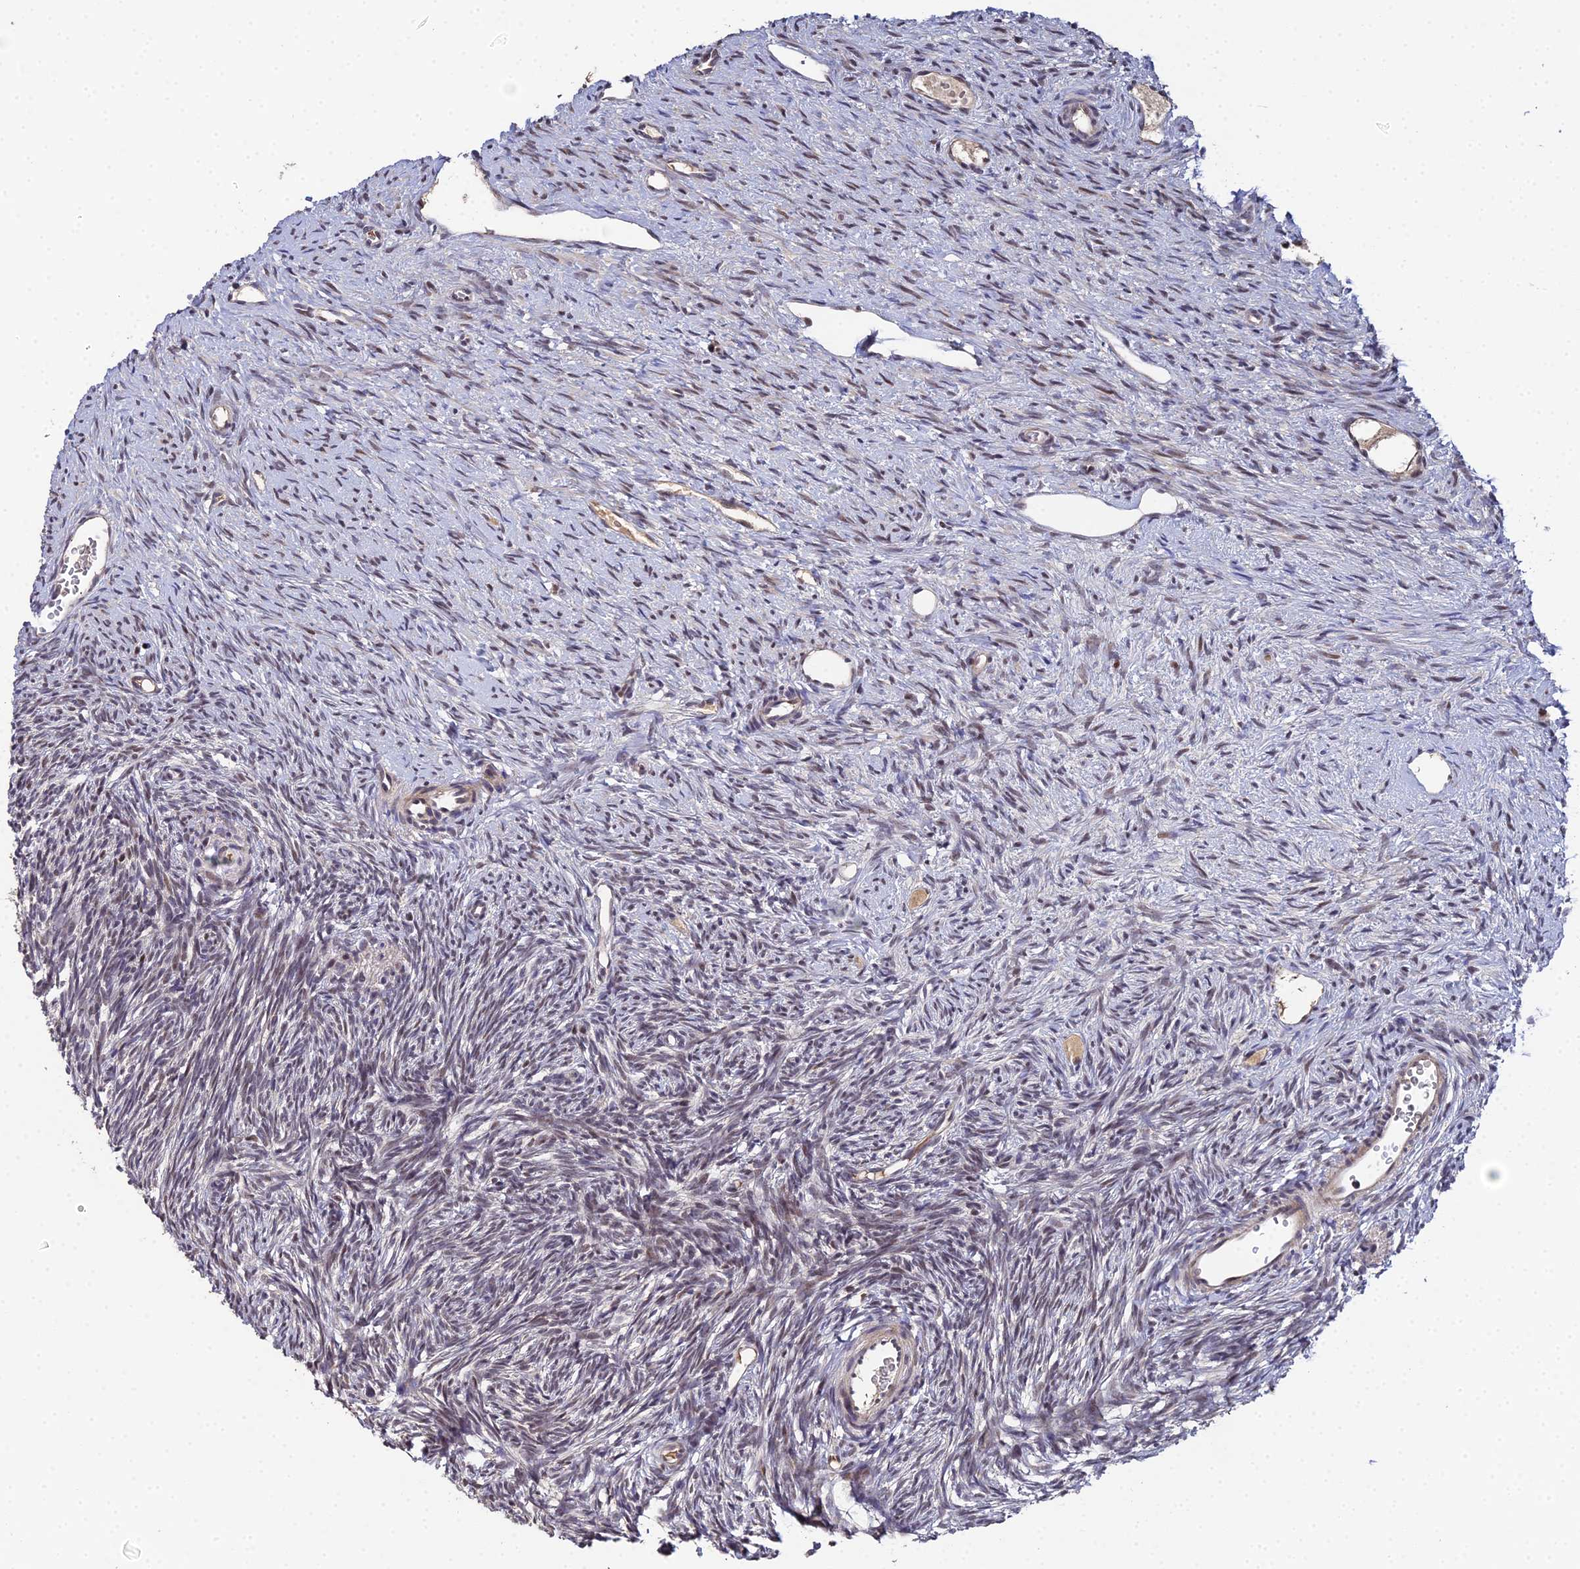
{"staining": {"intensity": "weak", "quantity": "25%-75%", "location": "nuclear"}, "tissue": "ovary", "cell_type": "Ovarian stroma cells", "image_type": "normal", "snomed": [{"axis": "morphology", "description": "Normal tissue, NOS"}, {"axis": "topography", "description": "Ovary"}], "caption": "The photomicrograph displays a brown stain indicating the presence of a protein in the nuclear of ovarian stroma cells in ovary. Immunohistochemistry stains the protein in brown and the nuclei are stained blue.", "gene": "BIVM", "patient": {"sex": "female", "age": 51}}